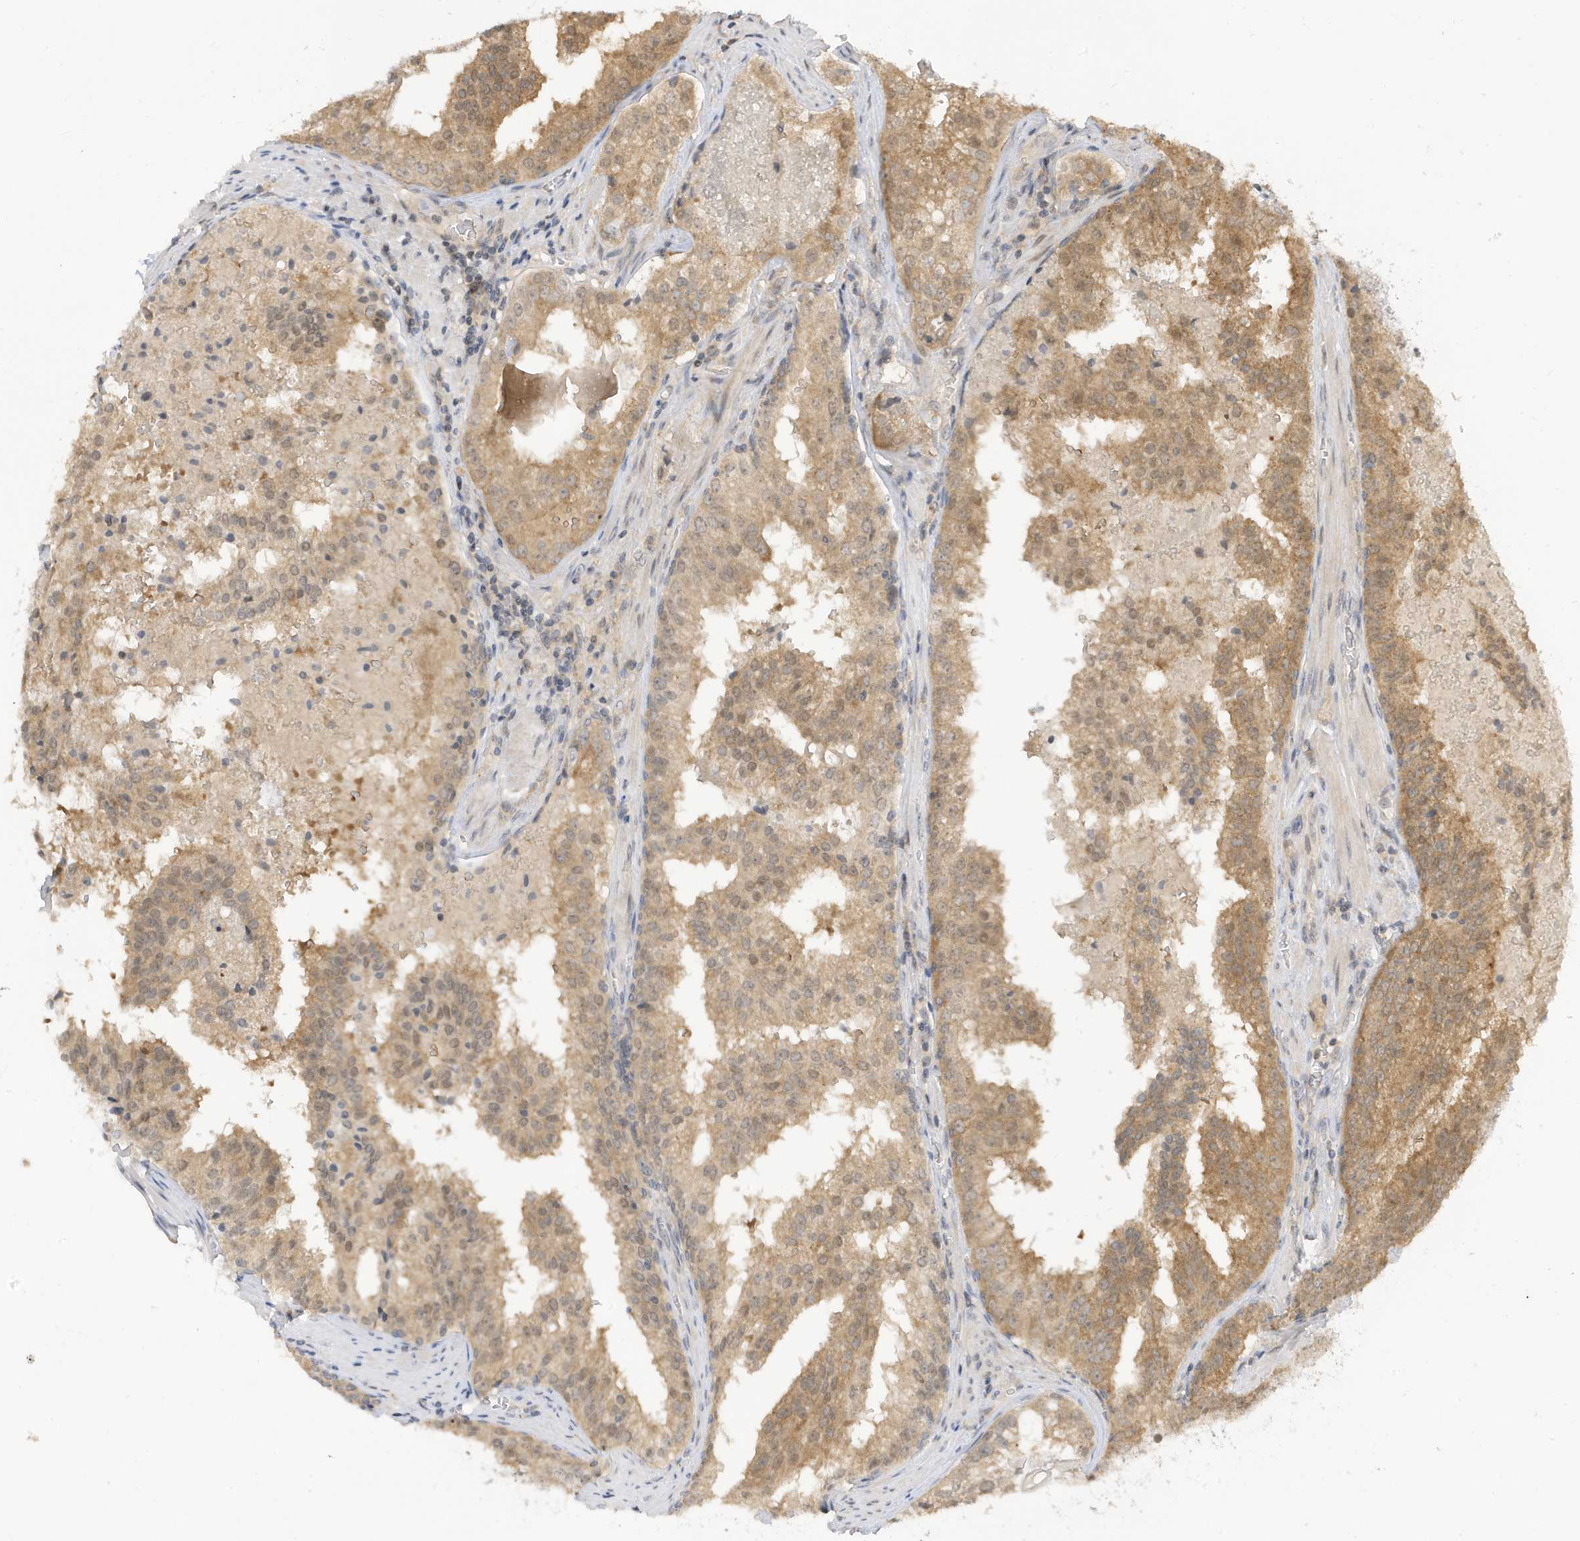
{"staining": {"intensity": "moderate", "quantity": ">75%", "location": "cytoplasmic/membranous,nuclear"}, "tissue": "prostate cancer", "cell_type": "Tumor cells", "image_type": "cancer", "snomed": [{"axis": "morphology", "description": "Adenocarcinoma, High grade"}, {"axis": "topography", "description": "Prostate"}], "caption": "A medium amount of moderate cytoplasmic/membranous and nuclear staining is appreciated in about >75% of tumor cells in prostate cancer tissue.", "gene": "TAB3", "patient": {"sex": "male", "age": 68}}